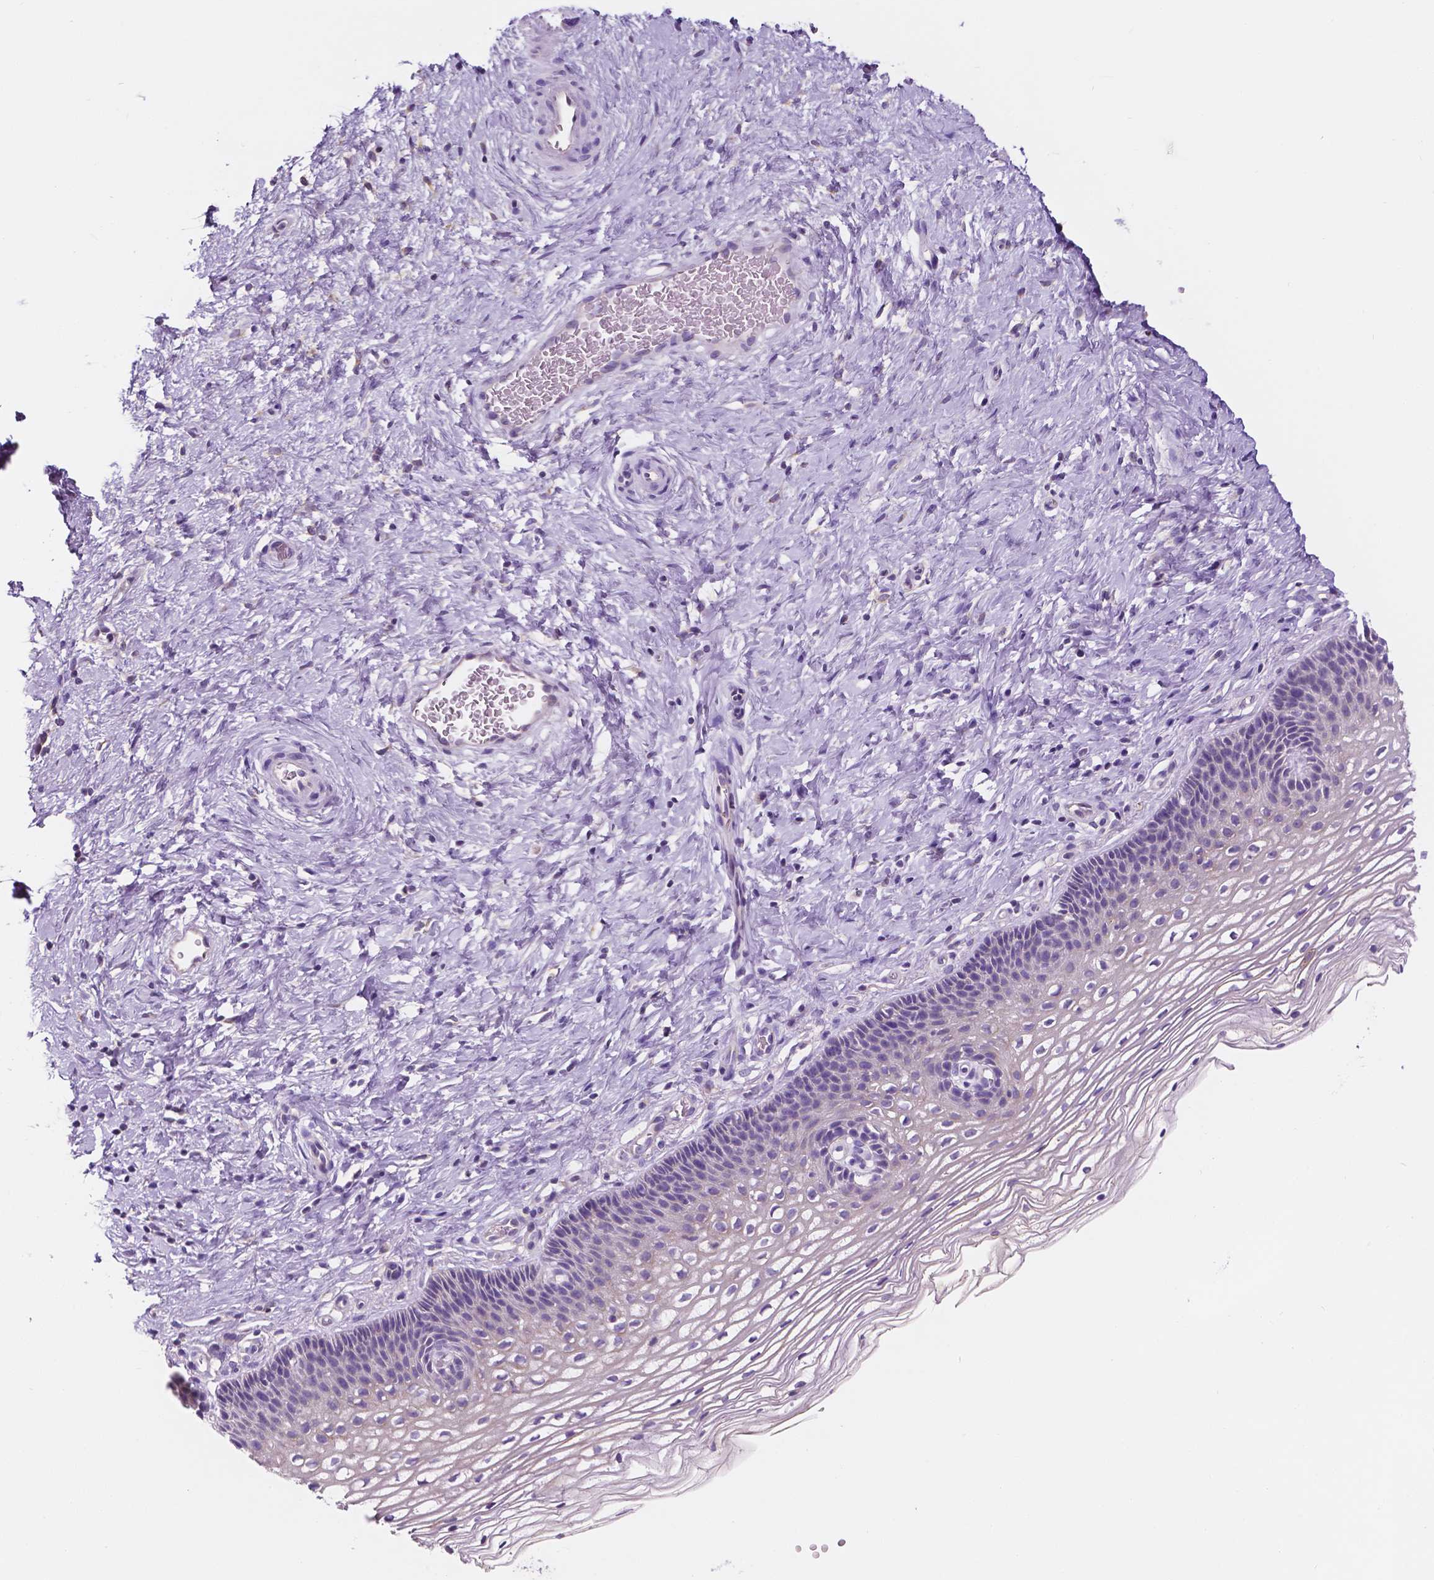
{"staining": {"intensity": "negative", "quantity": "none", "location": "none"}, "tissue": "cervix", "cell_type": "Glandular cells", "image_type": "normal", "snomed": [{"axis": "morphology", "description": "Normal tissue, NOS"}, {"axis": "topography", "description": "Cervix"}], "caption": "DAB immunohistochemical staining of unremarkable human cervix shows no significant expression in glandular cells. (DAB (3,3'-diaminobenzidine) IHC visualized using brightfield microscopy, high magnification).", "gene": "SIRT2", "patient": {"sex": "female", "age": 34}}